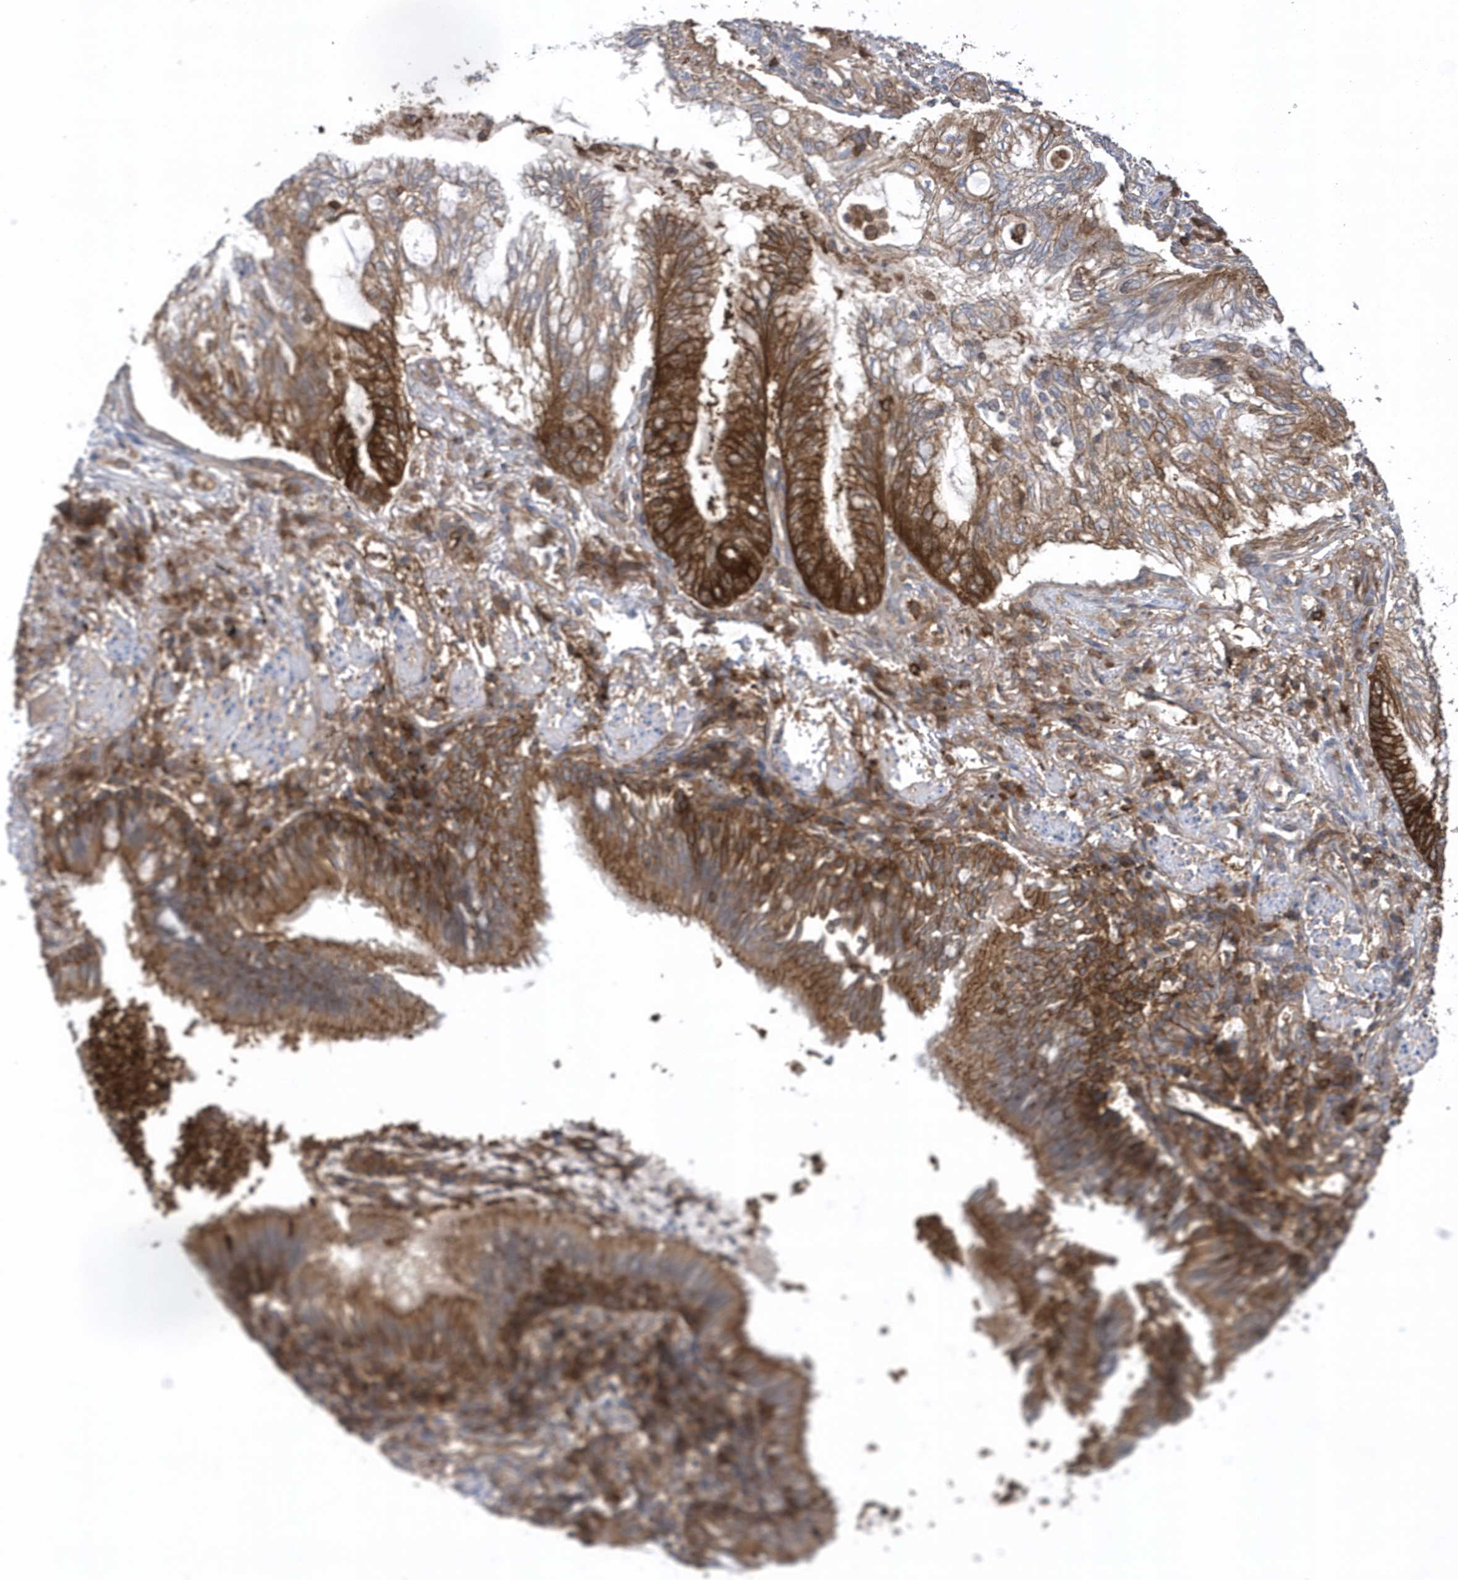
{"staining": {"intensity": "moderate", "quantity": ">75%", "location": "cytoplasmic/membranous"}, "tissue": "lung cancer", "cell_type": "Tumor cells", "image_type": "cancer", "snomed": [{"axis": "morphology", "description": "Adenocarcinoma, NOS"}, {"axis": "topography", "description": "Lung"}], "caption": "Immunohistochemistry of human lung cancer shows medium levels of moderate cytoplasmic/membranous positivity in approximately >75% of tumor cells.", "gene": "PAICS", "patient": {"sex": "female", "age": 70}}